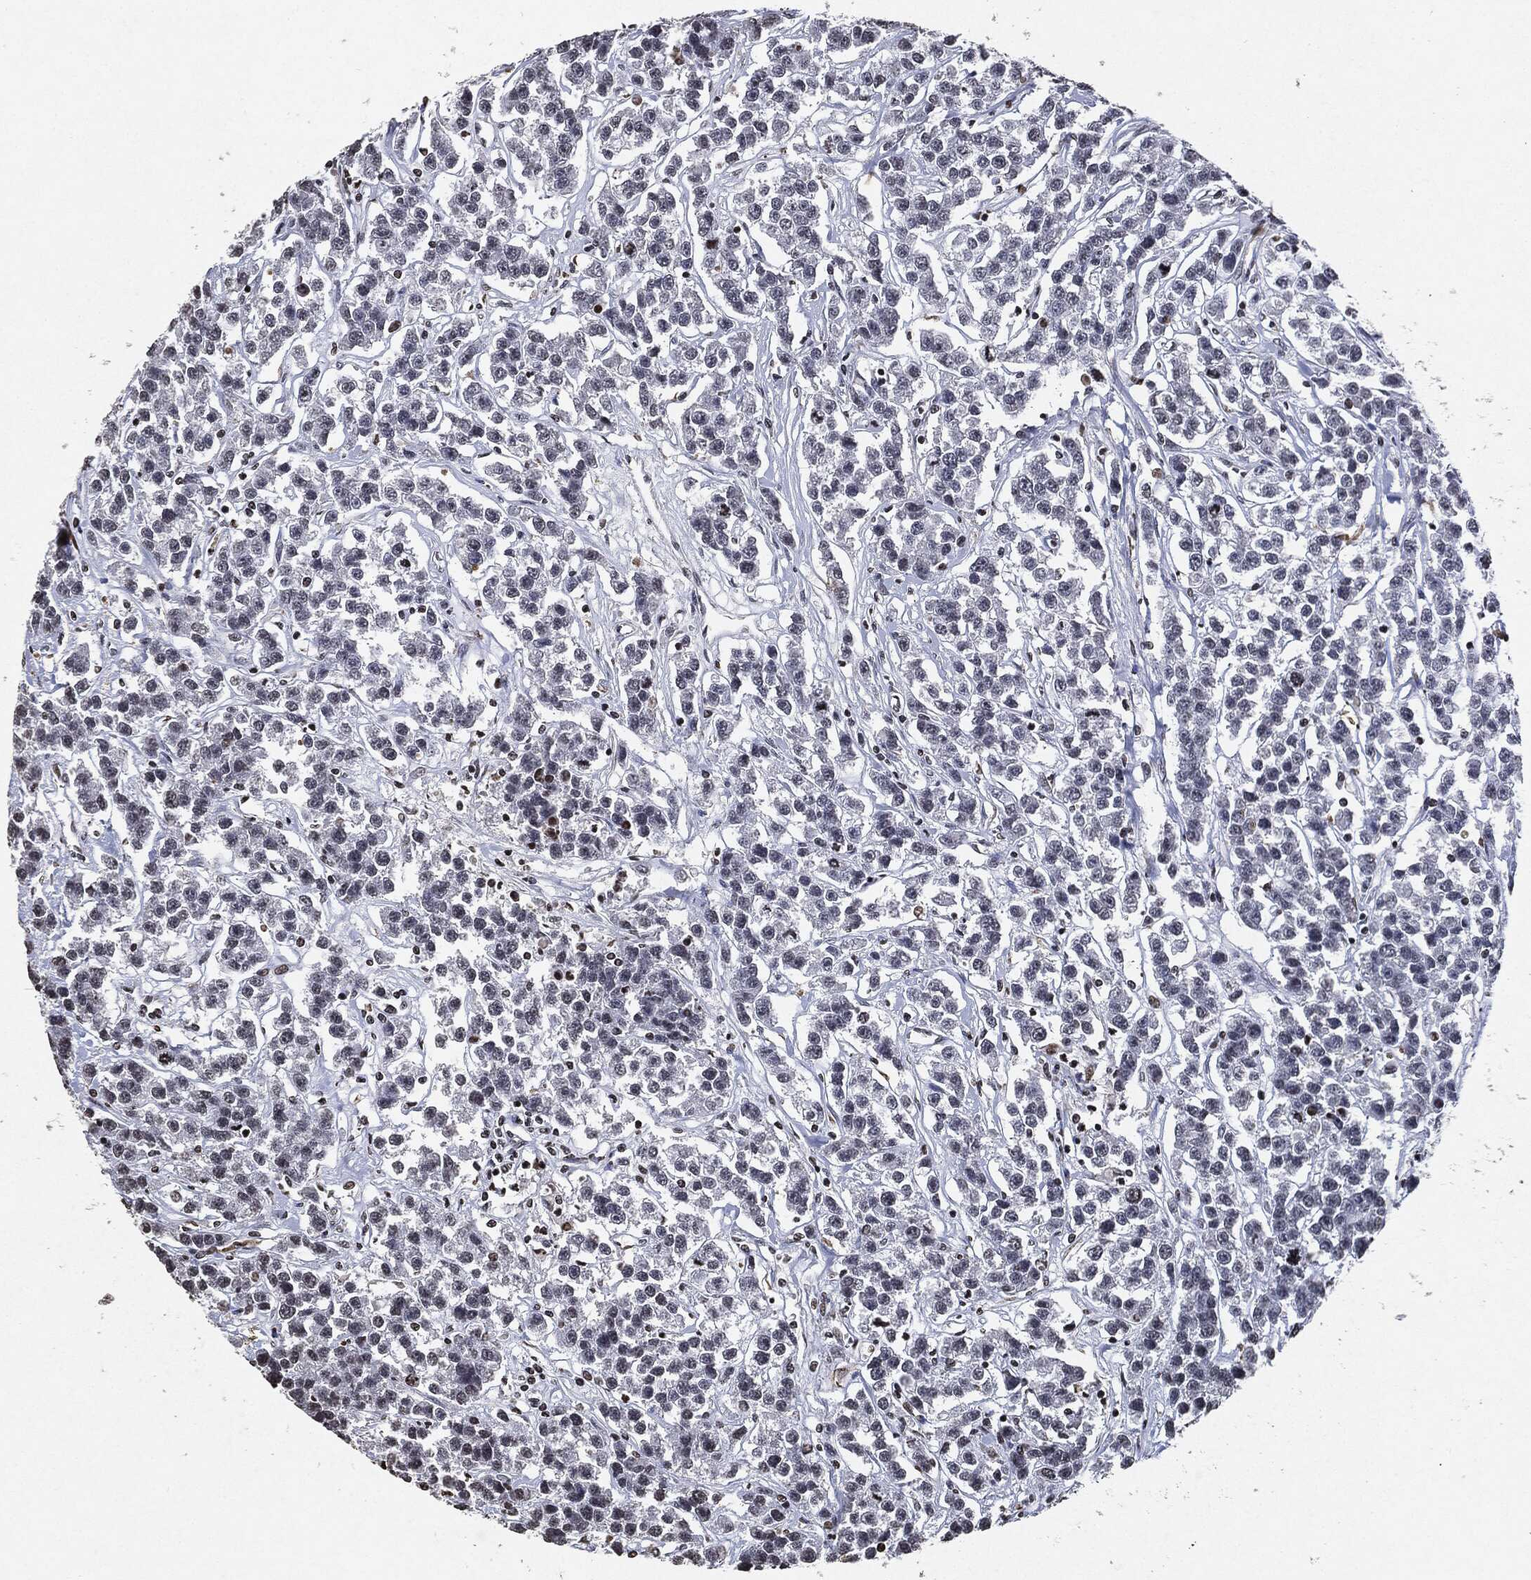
{"staining": {"intensity": "negative", "quantity": "none", "location": "none"}, "tissue": "testis cancer", "cell_type": "Tumor cells", "image_type": "cancer", "snomed": [{"axis": "morphology", "description": "Seminoma, NOS"}, {"axis": "topography", "description": "Testis"}], "caption": "DAB (3,3'-diaminobenzidine) immunohistochemical staining of human seminoma (testis) shows no significant expression in tumor cells. (DAB (3,3'-diaminobenzidine) immunohistochemistry (IHC) with hematoxylin counter stain).", "gene": "JUN", "patient": {"sex": "male", "age": 59}}